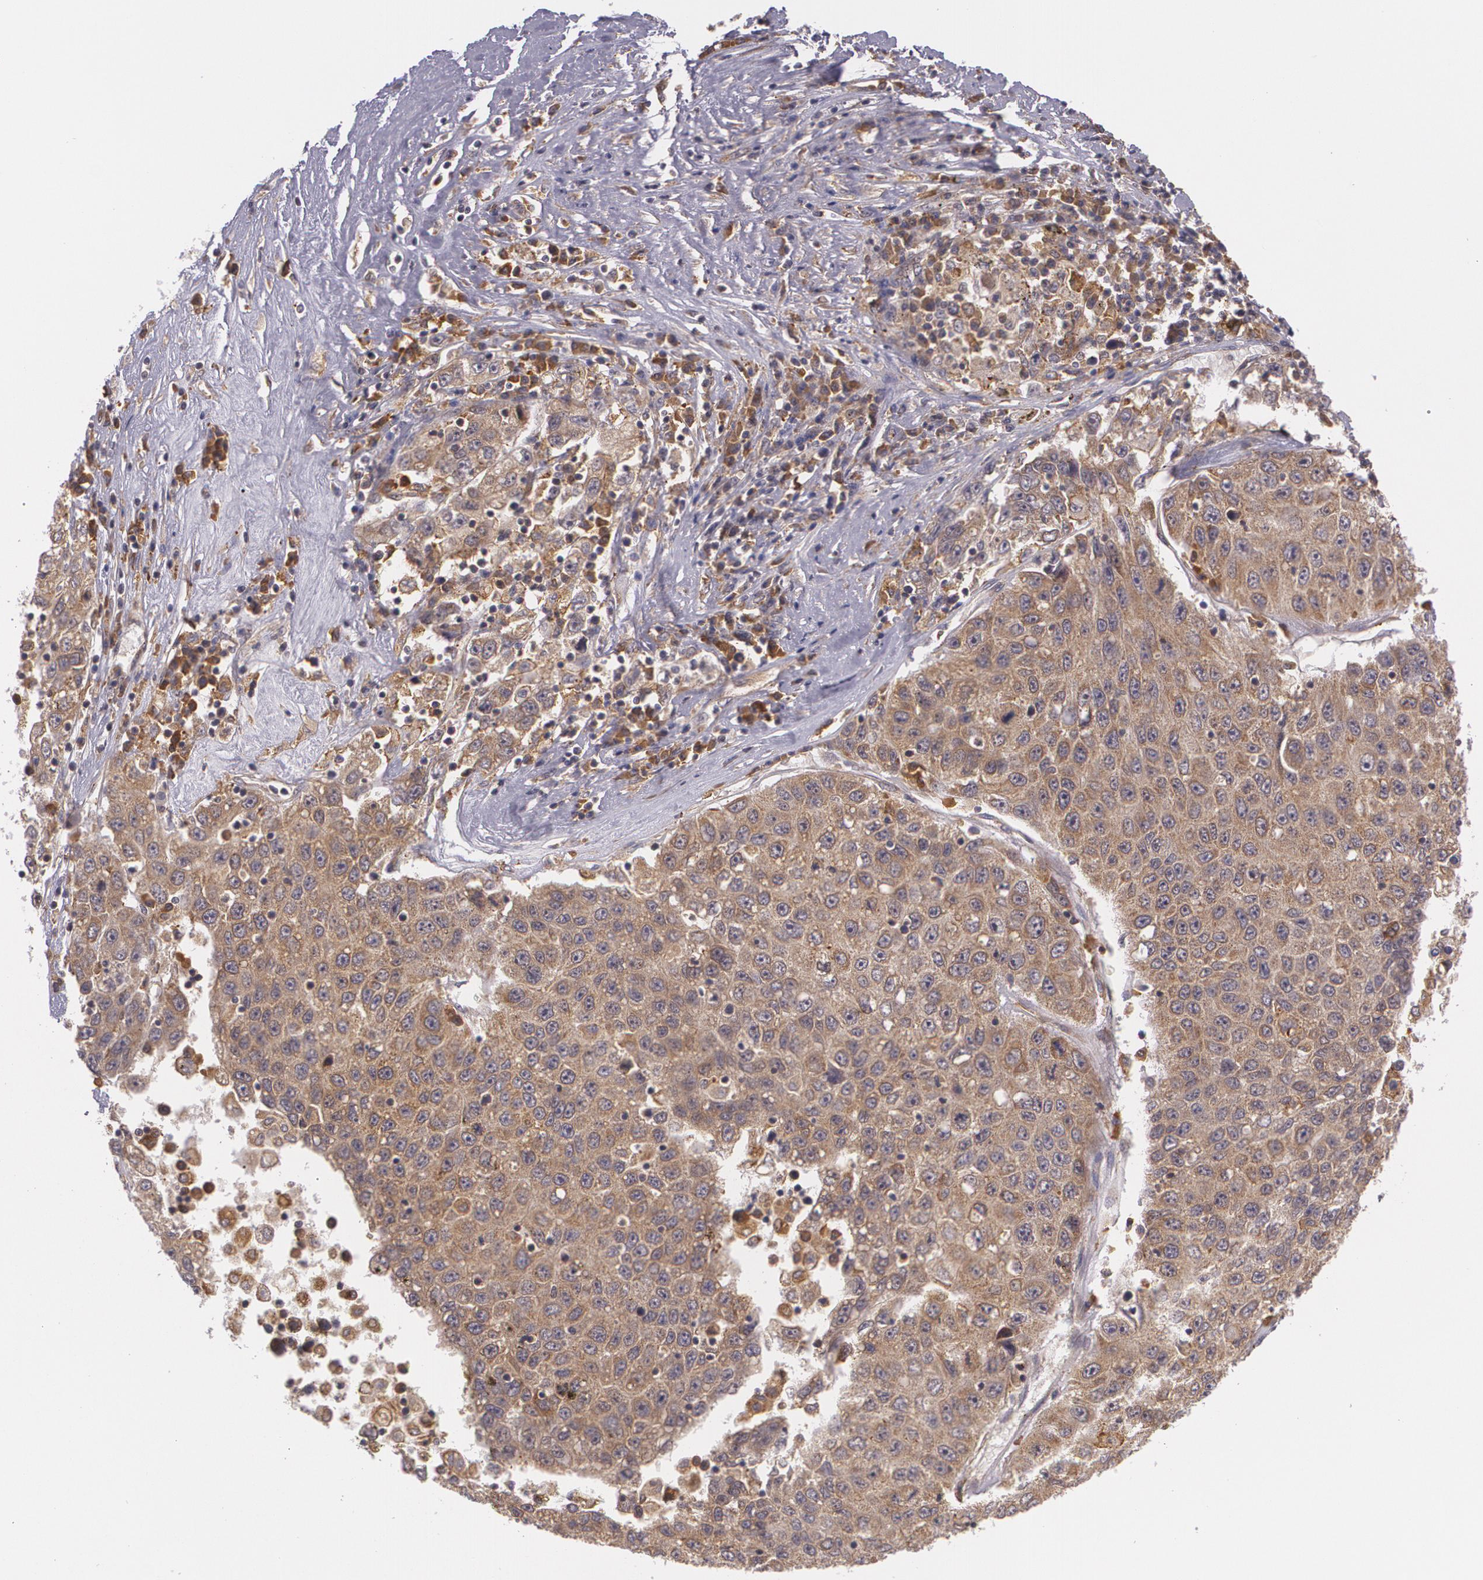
{"staining": {"intensity": "moderate", "quantity": ">75%", "location": "cytoplasmic/membranous"}, "tissue": "liver cancer", "cell_type": "Tumor cells", "image_type": "cancer", "snomed": [{"axis": "morphology", "description": "Carcinoma, Hepatocellular, NOS"}, {"axis": "topography", "description": "Liver"}], "caption": "The immunohistochemical stain highlights moderate cytoplasmic/membranous positivity in tumor cells of liver hepatocellular carcinoma tissue.", "gene": "CCL17", "patient": {"sex": "male", "age": 49}}